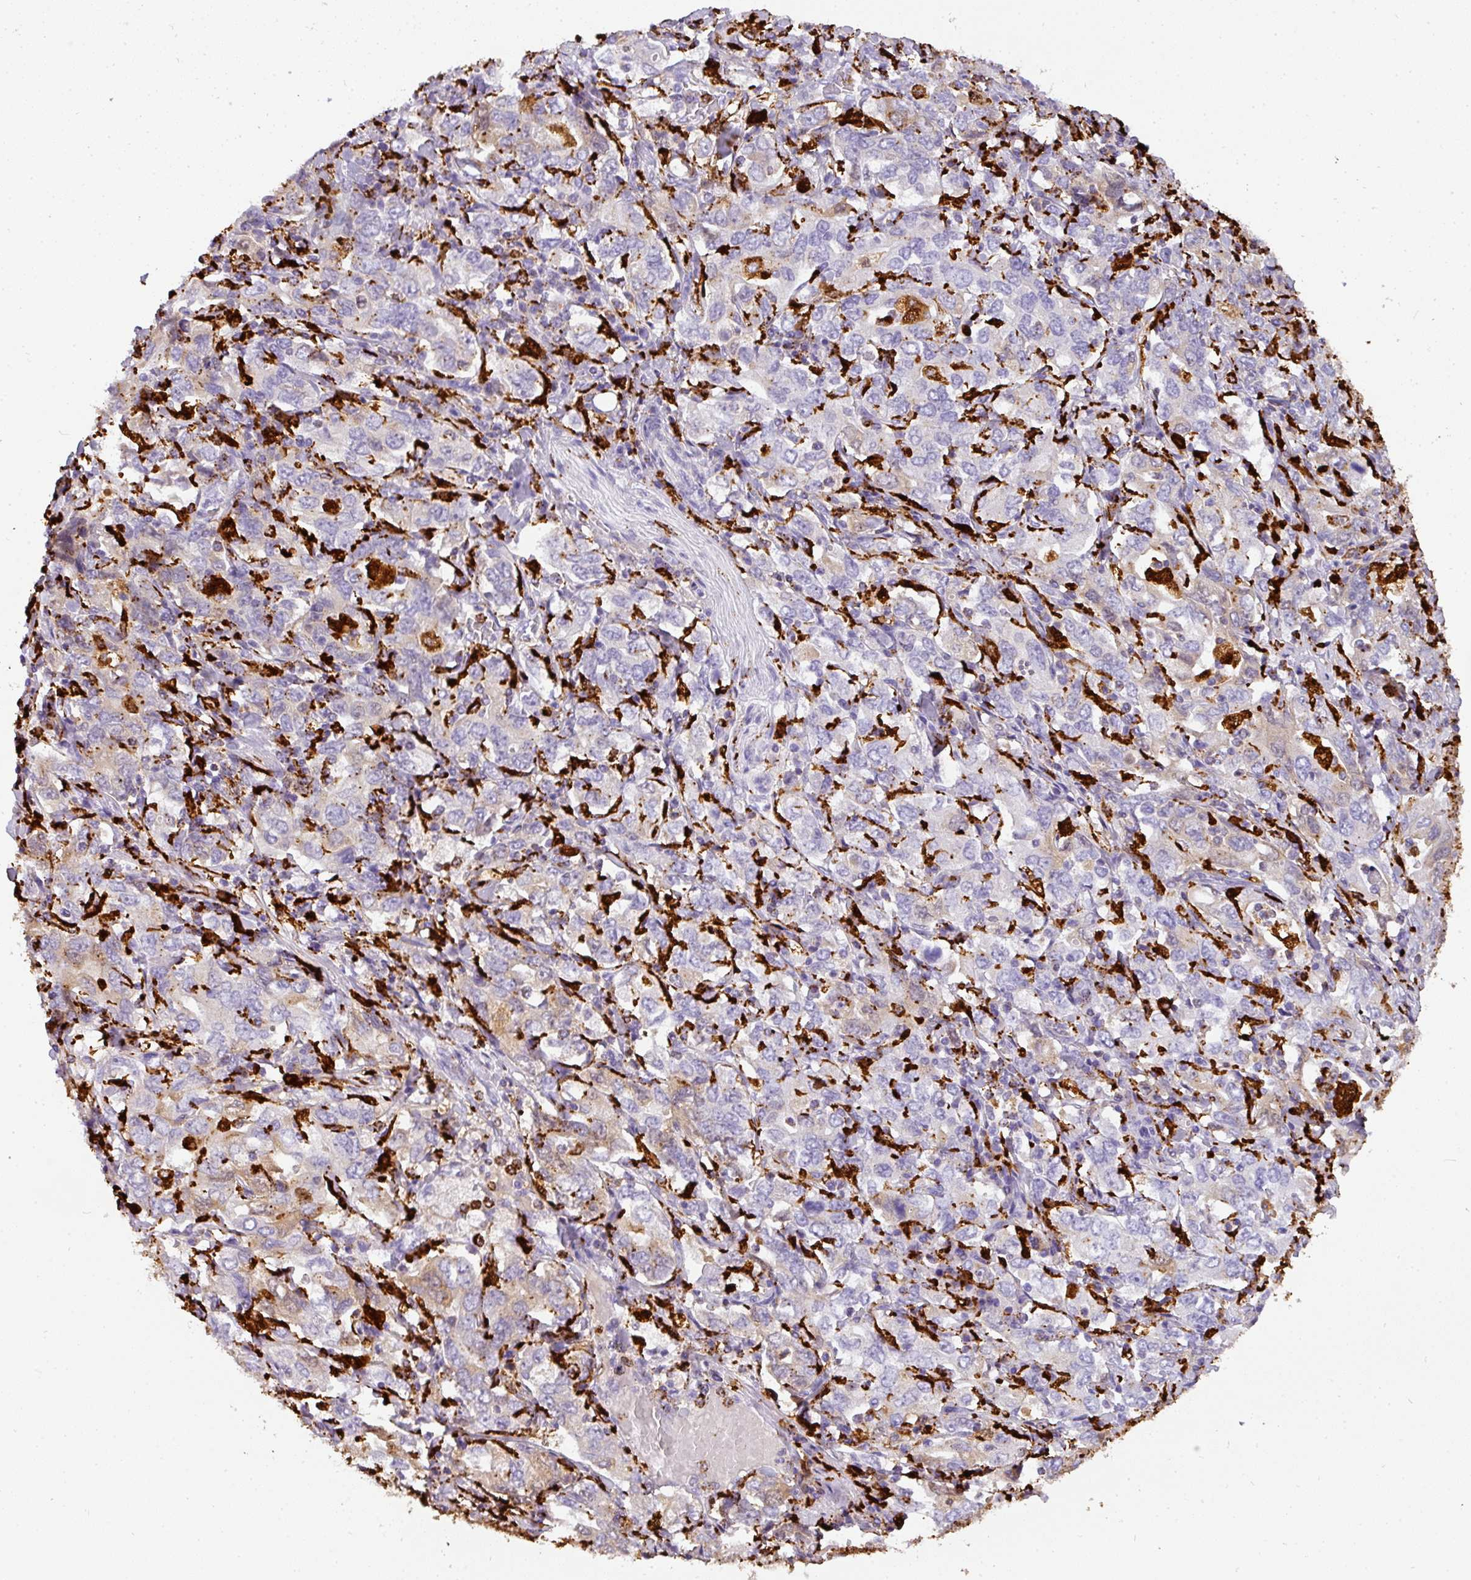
{"staining": {"intensity": "weak", "quantity": "<25%", "location": "cytoplasmic/membranous"}, "tissue": "stomach cancer", "cell_type": "Tumor cells", "image_type": "cancer", "snomed": [{"axis": "morphology", "description": "Adenocarcinoma, NOS"}, {"axis": "topography", "description": "Stomach, upper"}, {"axis": "topography", "description": "Stomach"}], "caption": "Tumor cells are negative for protein expression in human adenocarcinoma (stomach).", "gene": "MMACHC", "patient": {"sex": "male", "age": 62}}